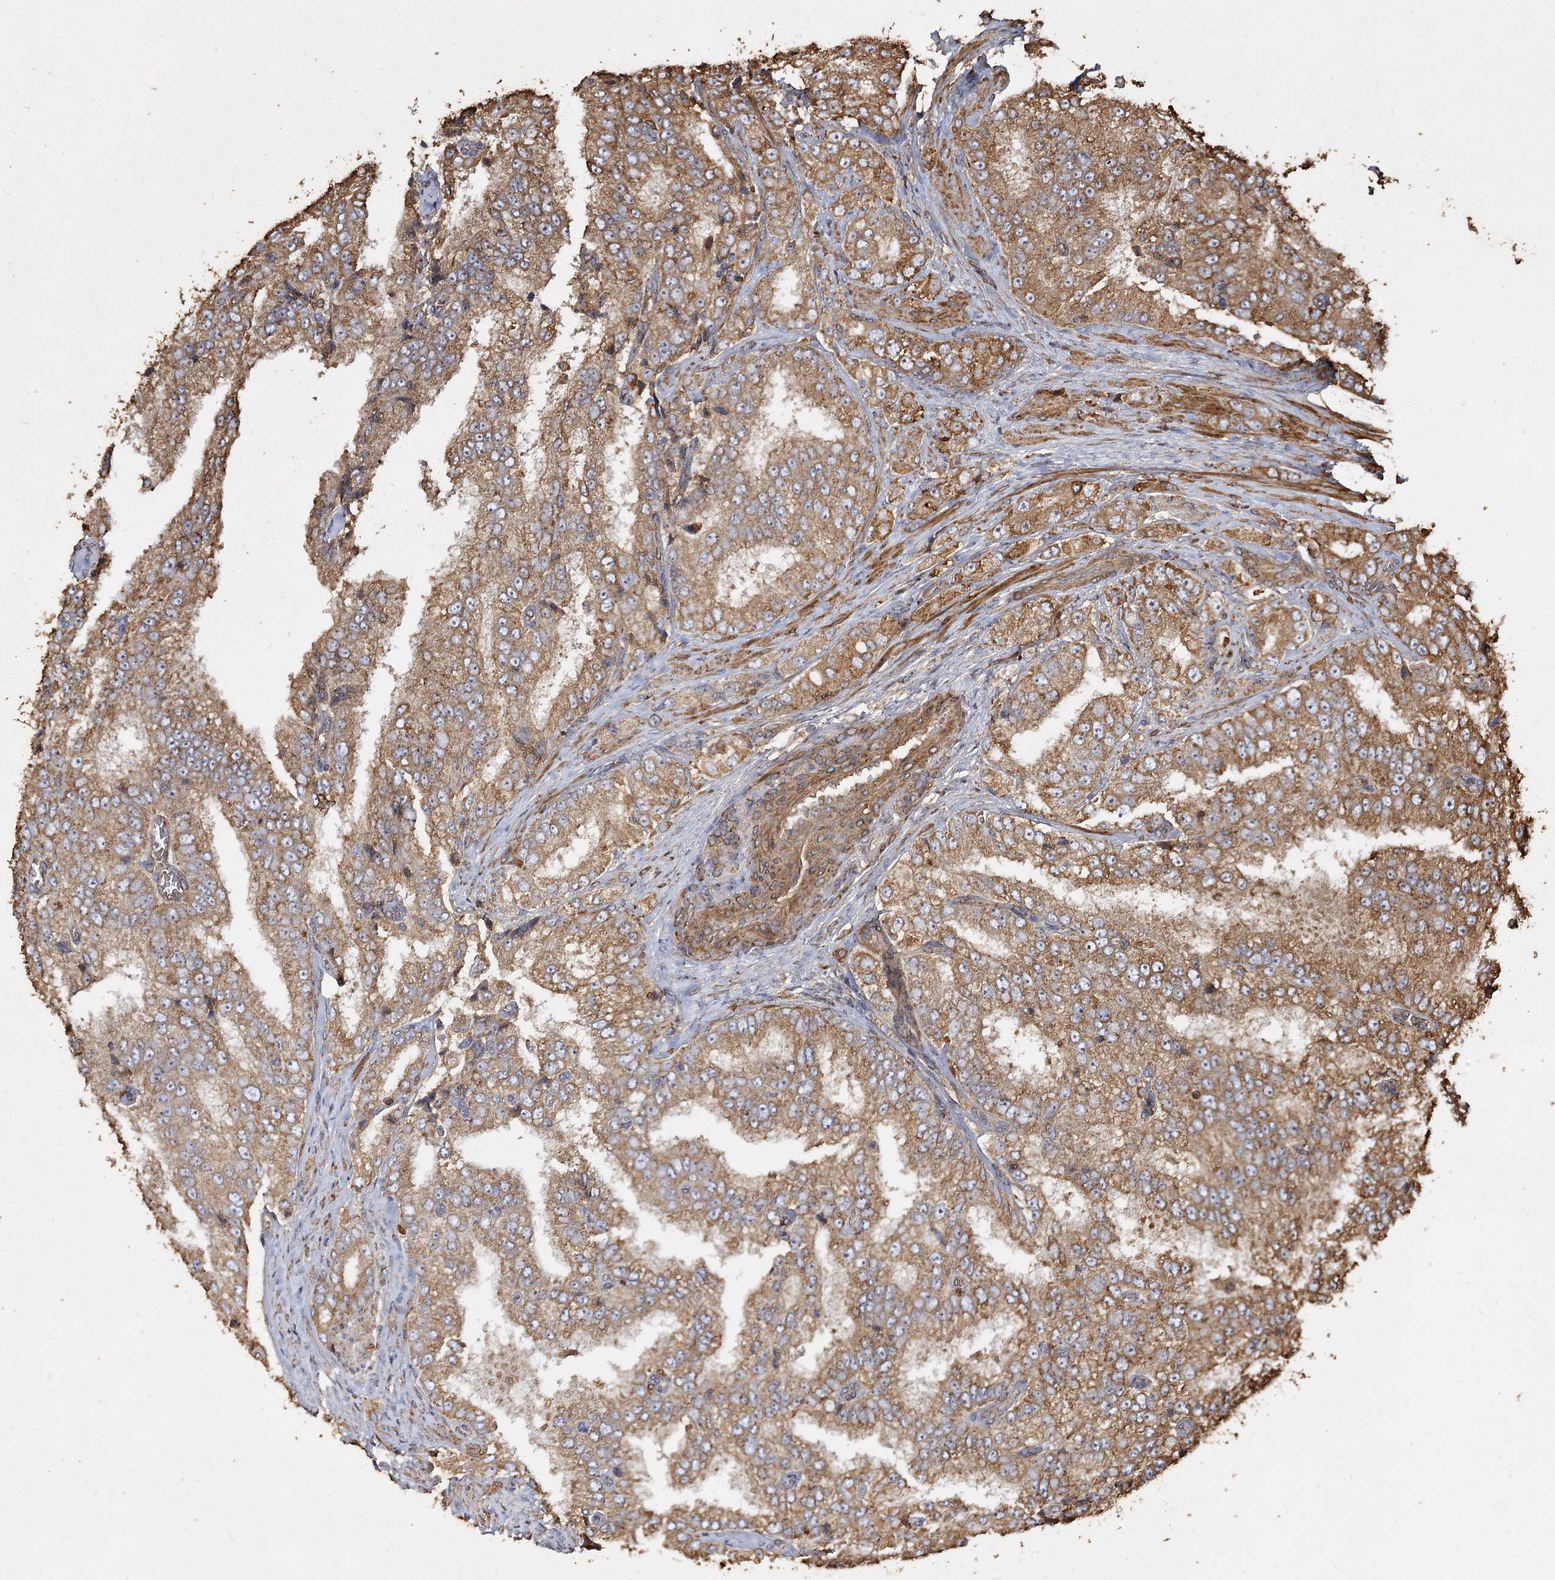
{"staining": {"intensity": "moderate", "quantity": ">75%", "location": "cytoplasmic/membranous"}, "tissue": "prostate cancer", "cell_type": "Tumor cells", "image_type": "cancer", "snomed": [{"axis": "morphology", "description": "Adenocarcinoma, High grade"}, {"axis": "topography", "description": "Prostate"}], "caption": "About >75% of tumor cells in human prostate cancer demonstrate moderate cytoplasmic/membranous protein positivity as visualized by brown immunohistochemical staining.", "gene": "PIK3C2A", "patient": {"sex": "male", "age": 58}}